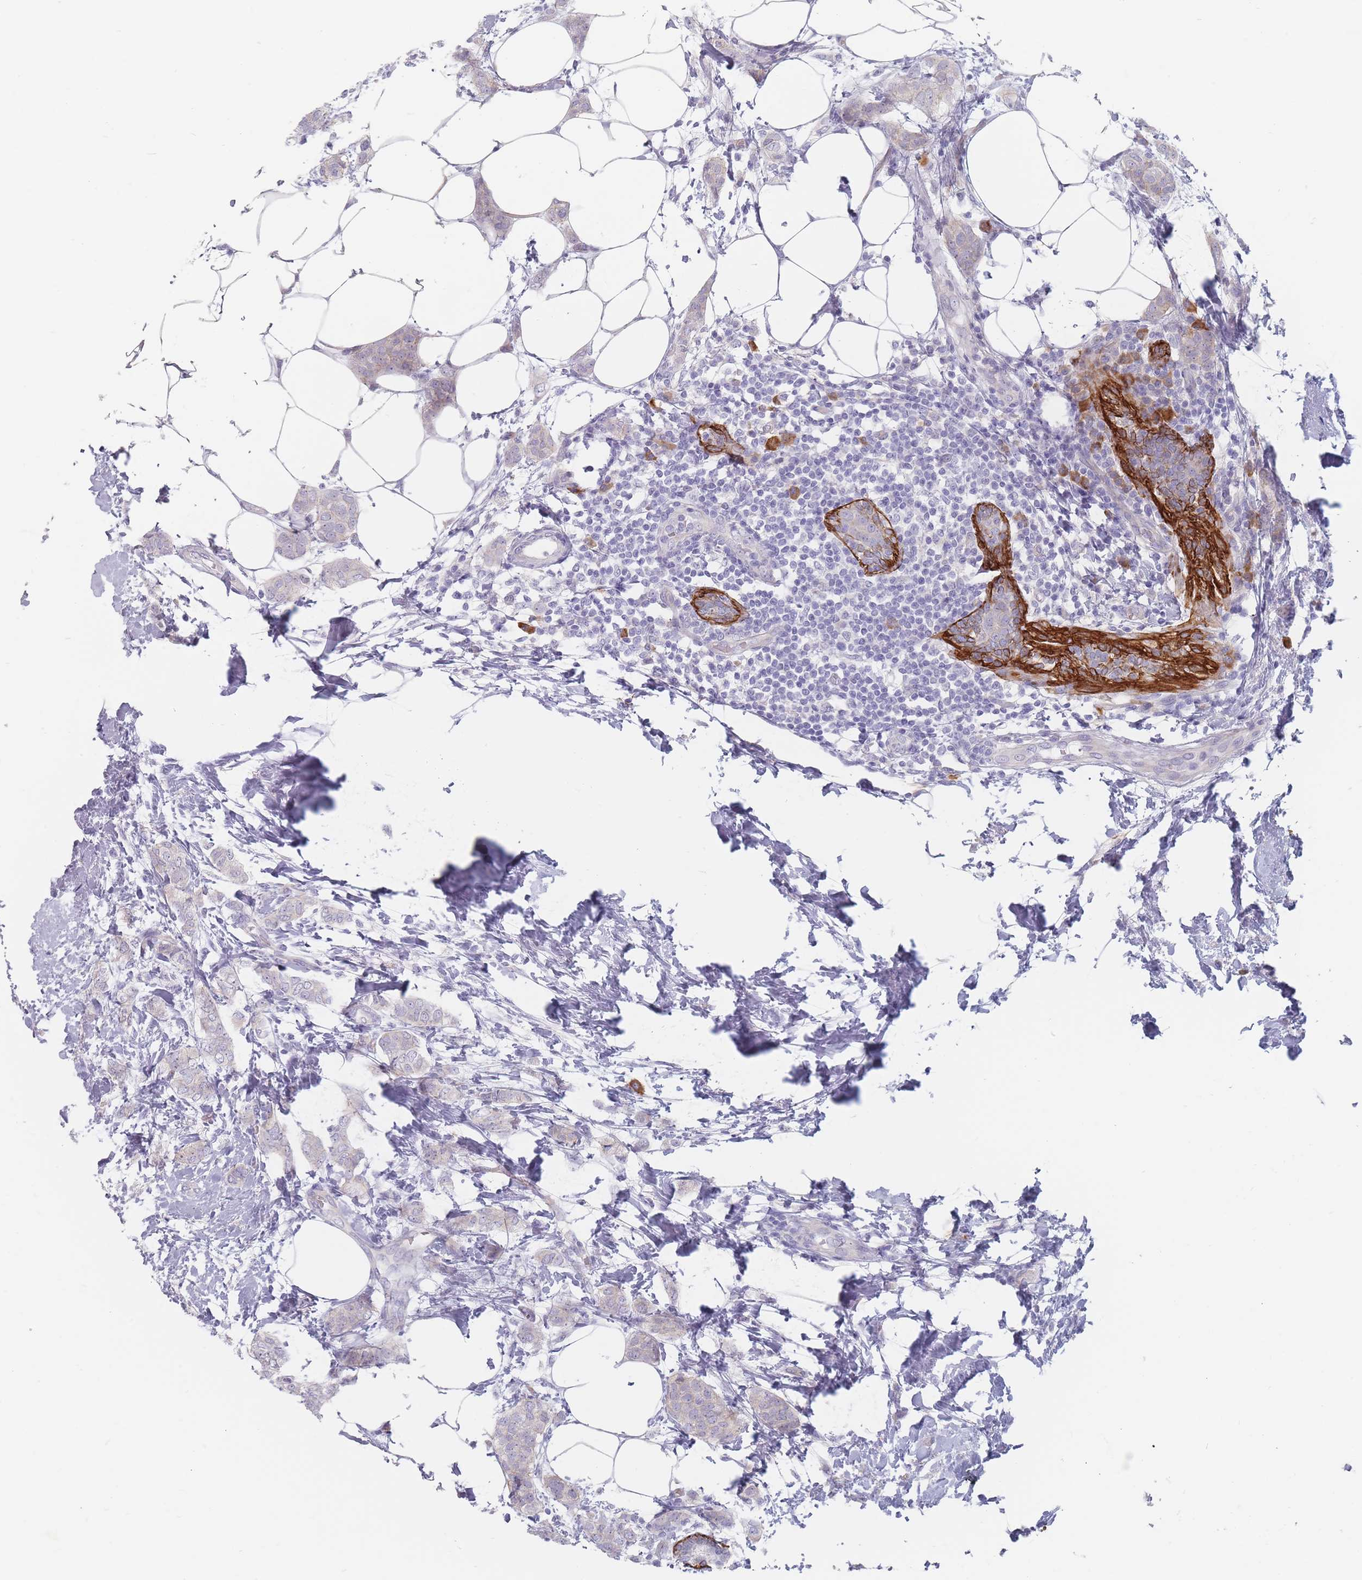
{"staining": {"intensity": "negative", "quantity": "none", "location": "none"}, "tissue": "breast cancer", "cell_type": "Tumor cells", "image_type": "cancer", "snomed": [{"axis": "morphology", "description": "Duct carcinoma"}, {"axis": "topography", "description": "Breast"}], "caption": "High magnification brightfield microscopy of breast intraductal carcinoma stained with DAB (3,3'-diaminobenzidine) (brown) and counterstained with hematoxylin (blue): tumor cells show no significant staining.", "gene": "ERBIN", "patient": {"sex": "female", "age": 72}}